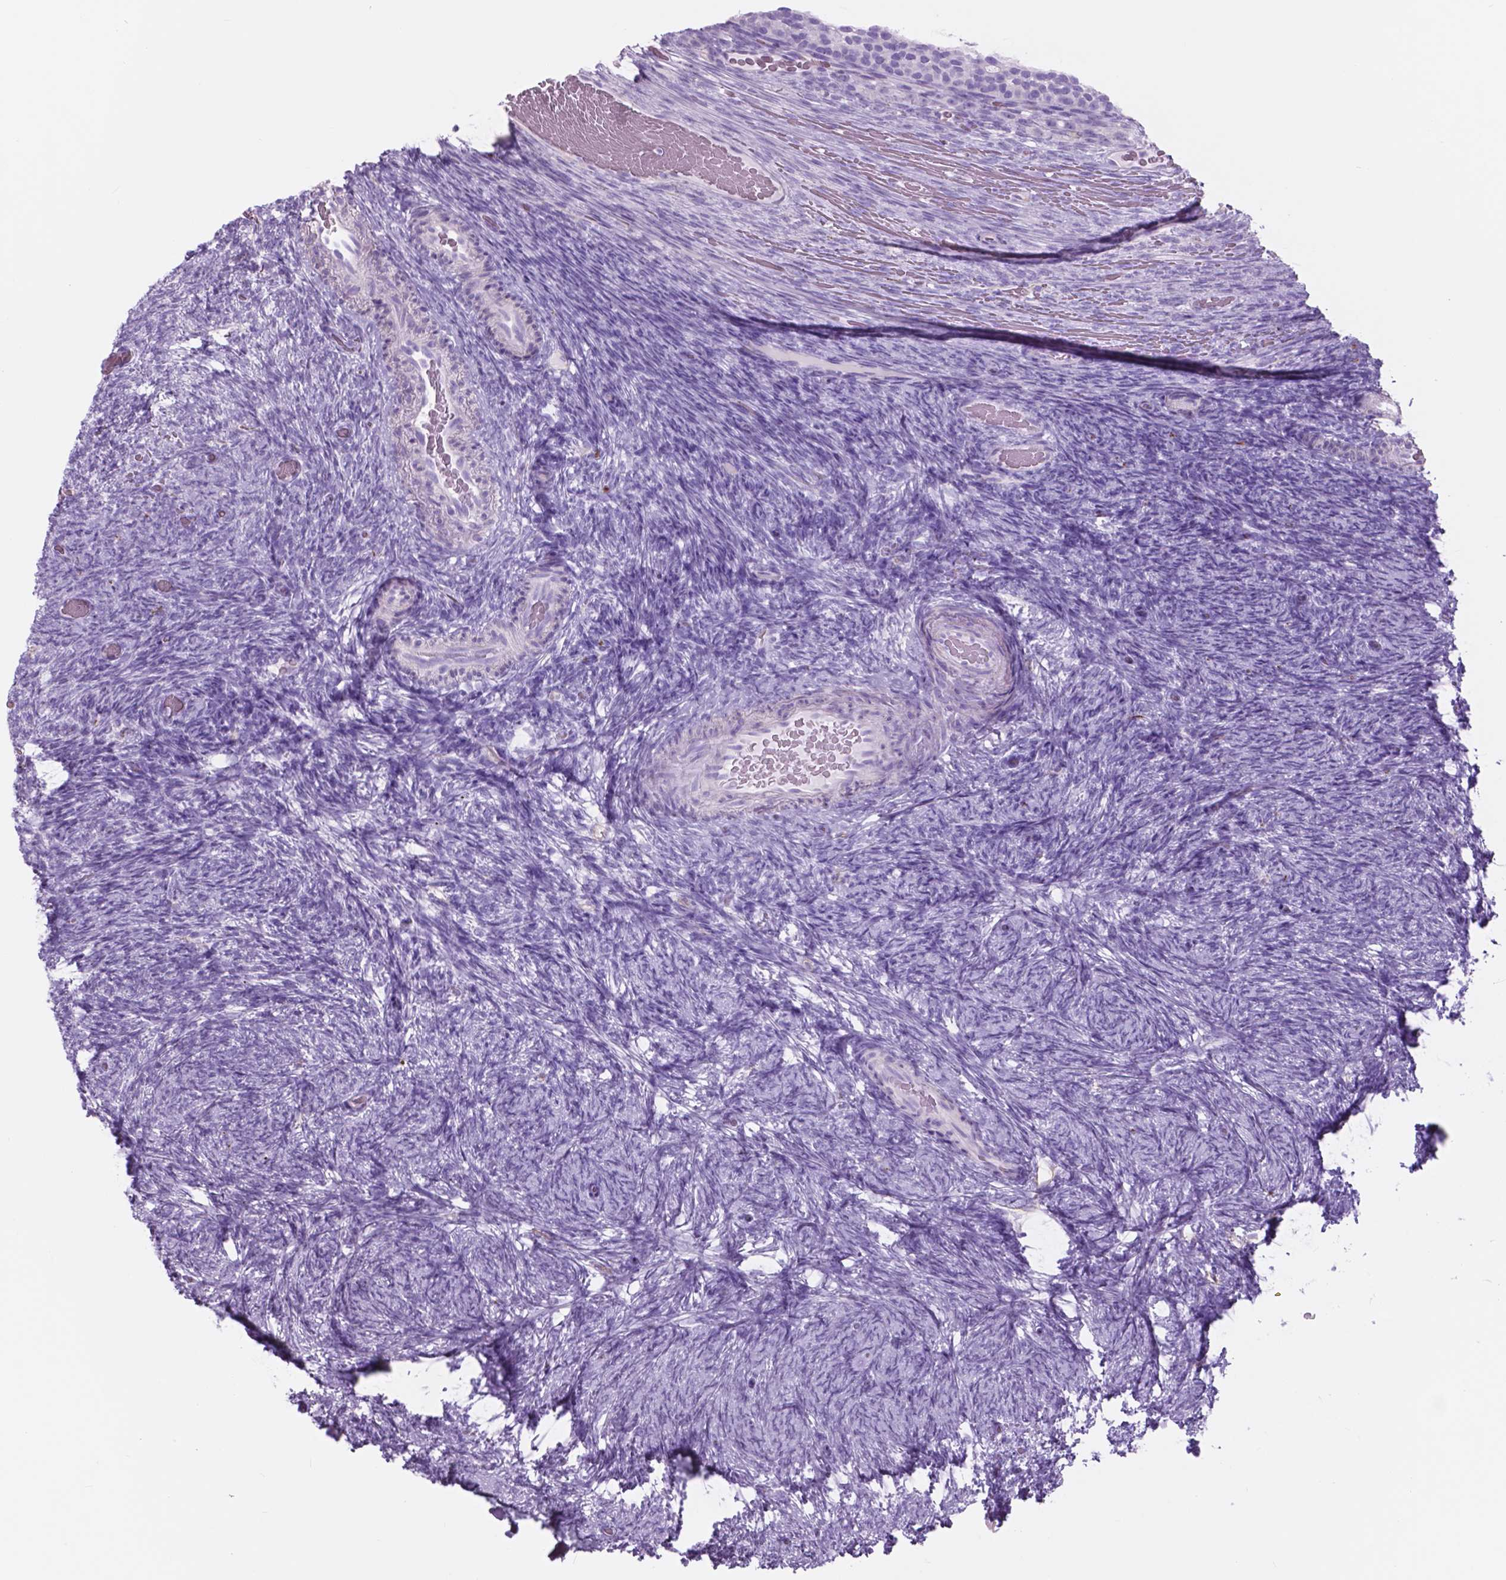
{"staining": {"intensity": "negative", "quantity": "none", "location": "none"}, "tissue": "ovary", "cell_type": "Follicle cells", "image_type": "normal", "snomed": [{"axis": "morphology", "description": "Normal tissue, NOS"}, {"axis": "topography", "description": "Ovary"}], "caption": "This is a image of IHC staining of normal ovary, which shows no positivity in follicle cells. (Stains: DAB IHC with hematoxylin counter stain, Microscopy: brightfield microscopy at high magnification).", "gene": "FXYD2", "patient": {"sex": "female", "age": 34}}